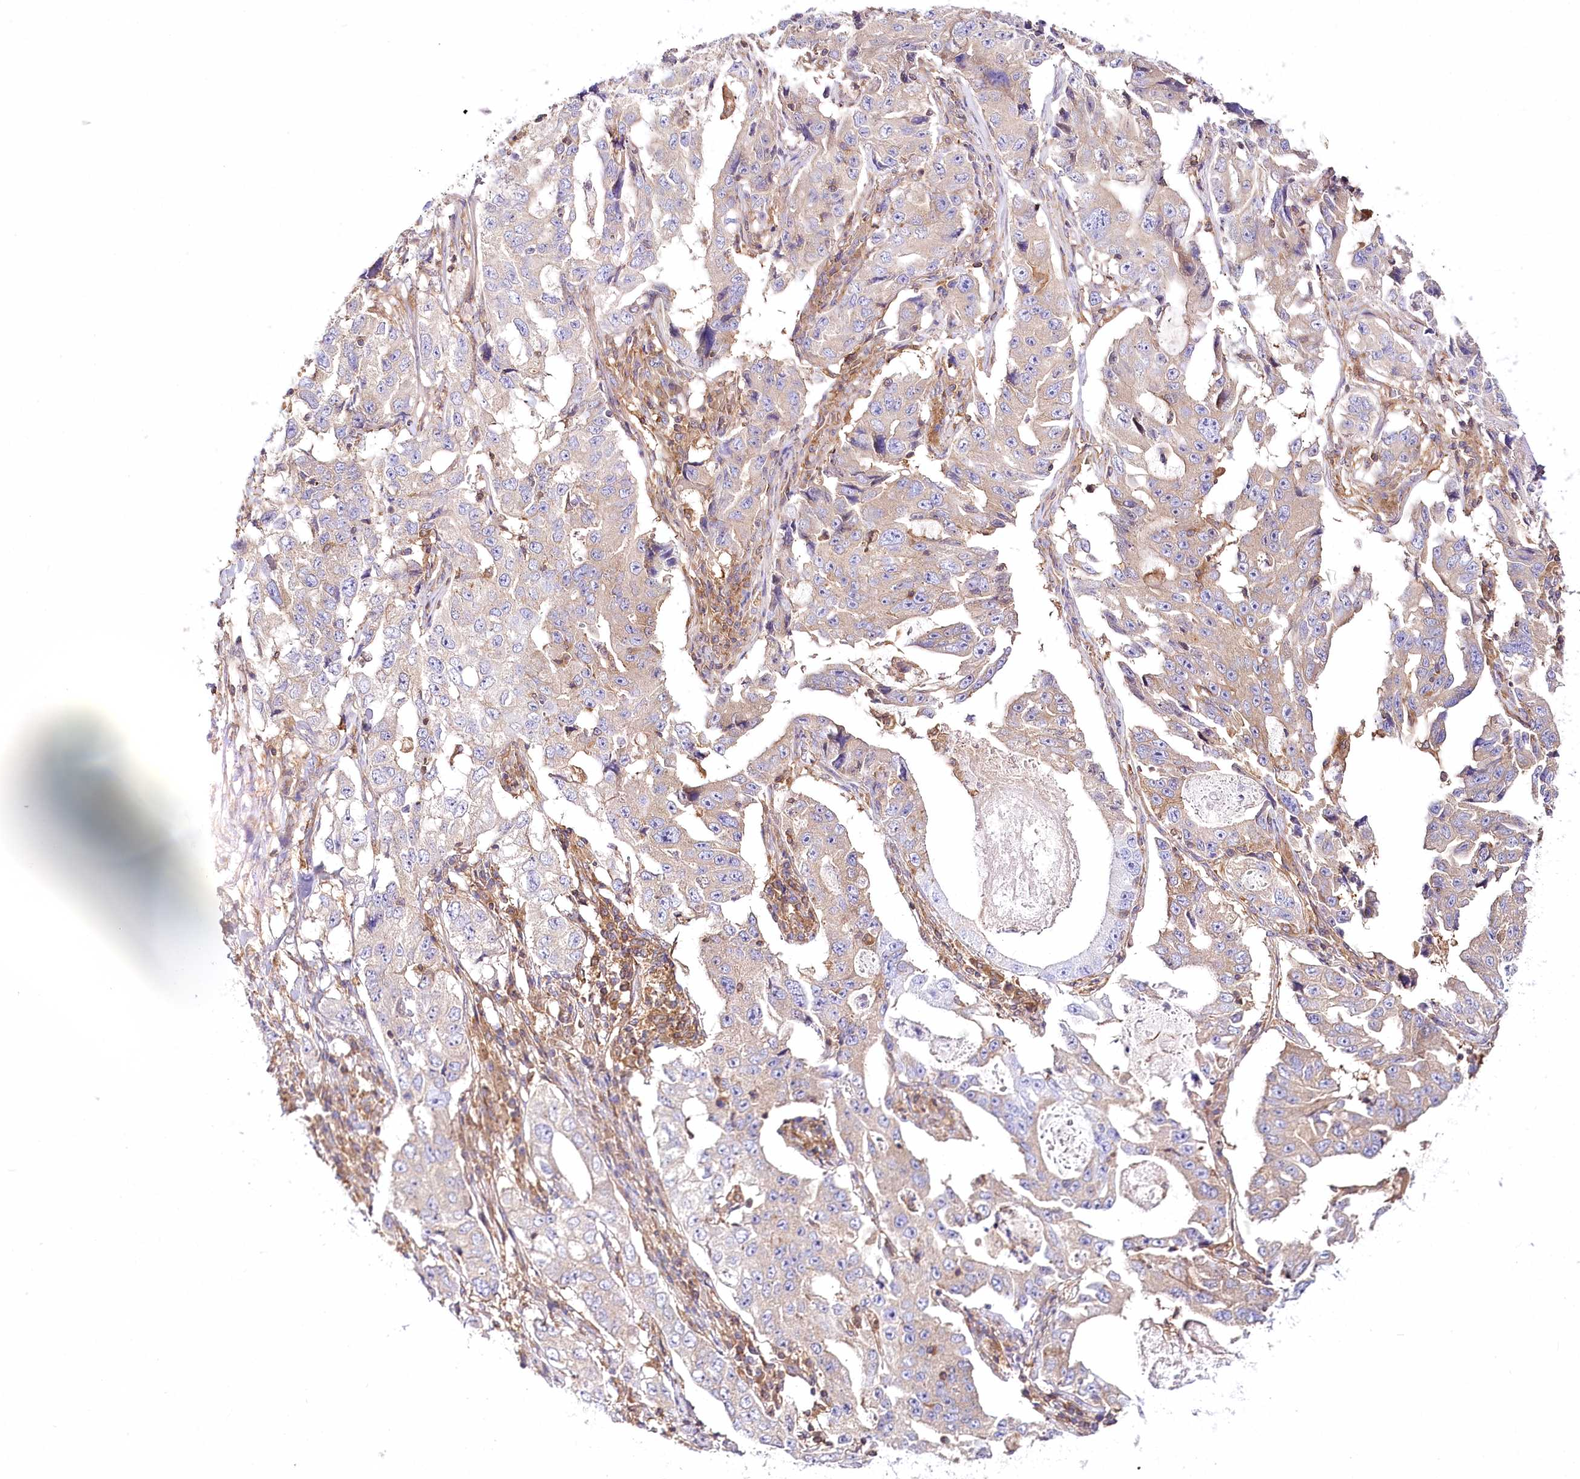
{"staining": {"intensity": "weak", "quantity": "<25%", "location": "cytoplasmic/membranous"}, "tissue": "lung cancer", "cell_type": "Tumor cells", "image_type": "cancer", "snomed": [{"axis": "morphology", "description": "Adenocarcinoma, NOS"}, {"axis": "topography", "description": "Lung"}], "caption": "Photomicrograph shows no protein expression in tumor cells of lung adenocarcinoma tissue. (Stains: DAB (3,3'-diaminobenzidine) IHC with hematoxylin counter stain, Microscopy: brightfield microscopy at high magnification).", "gene": "ABRAXAS2", "patient": {"sex": "female", "age": 51}}